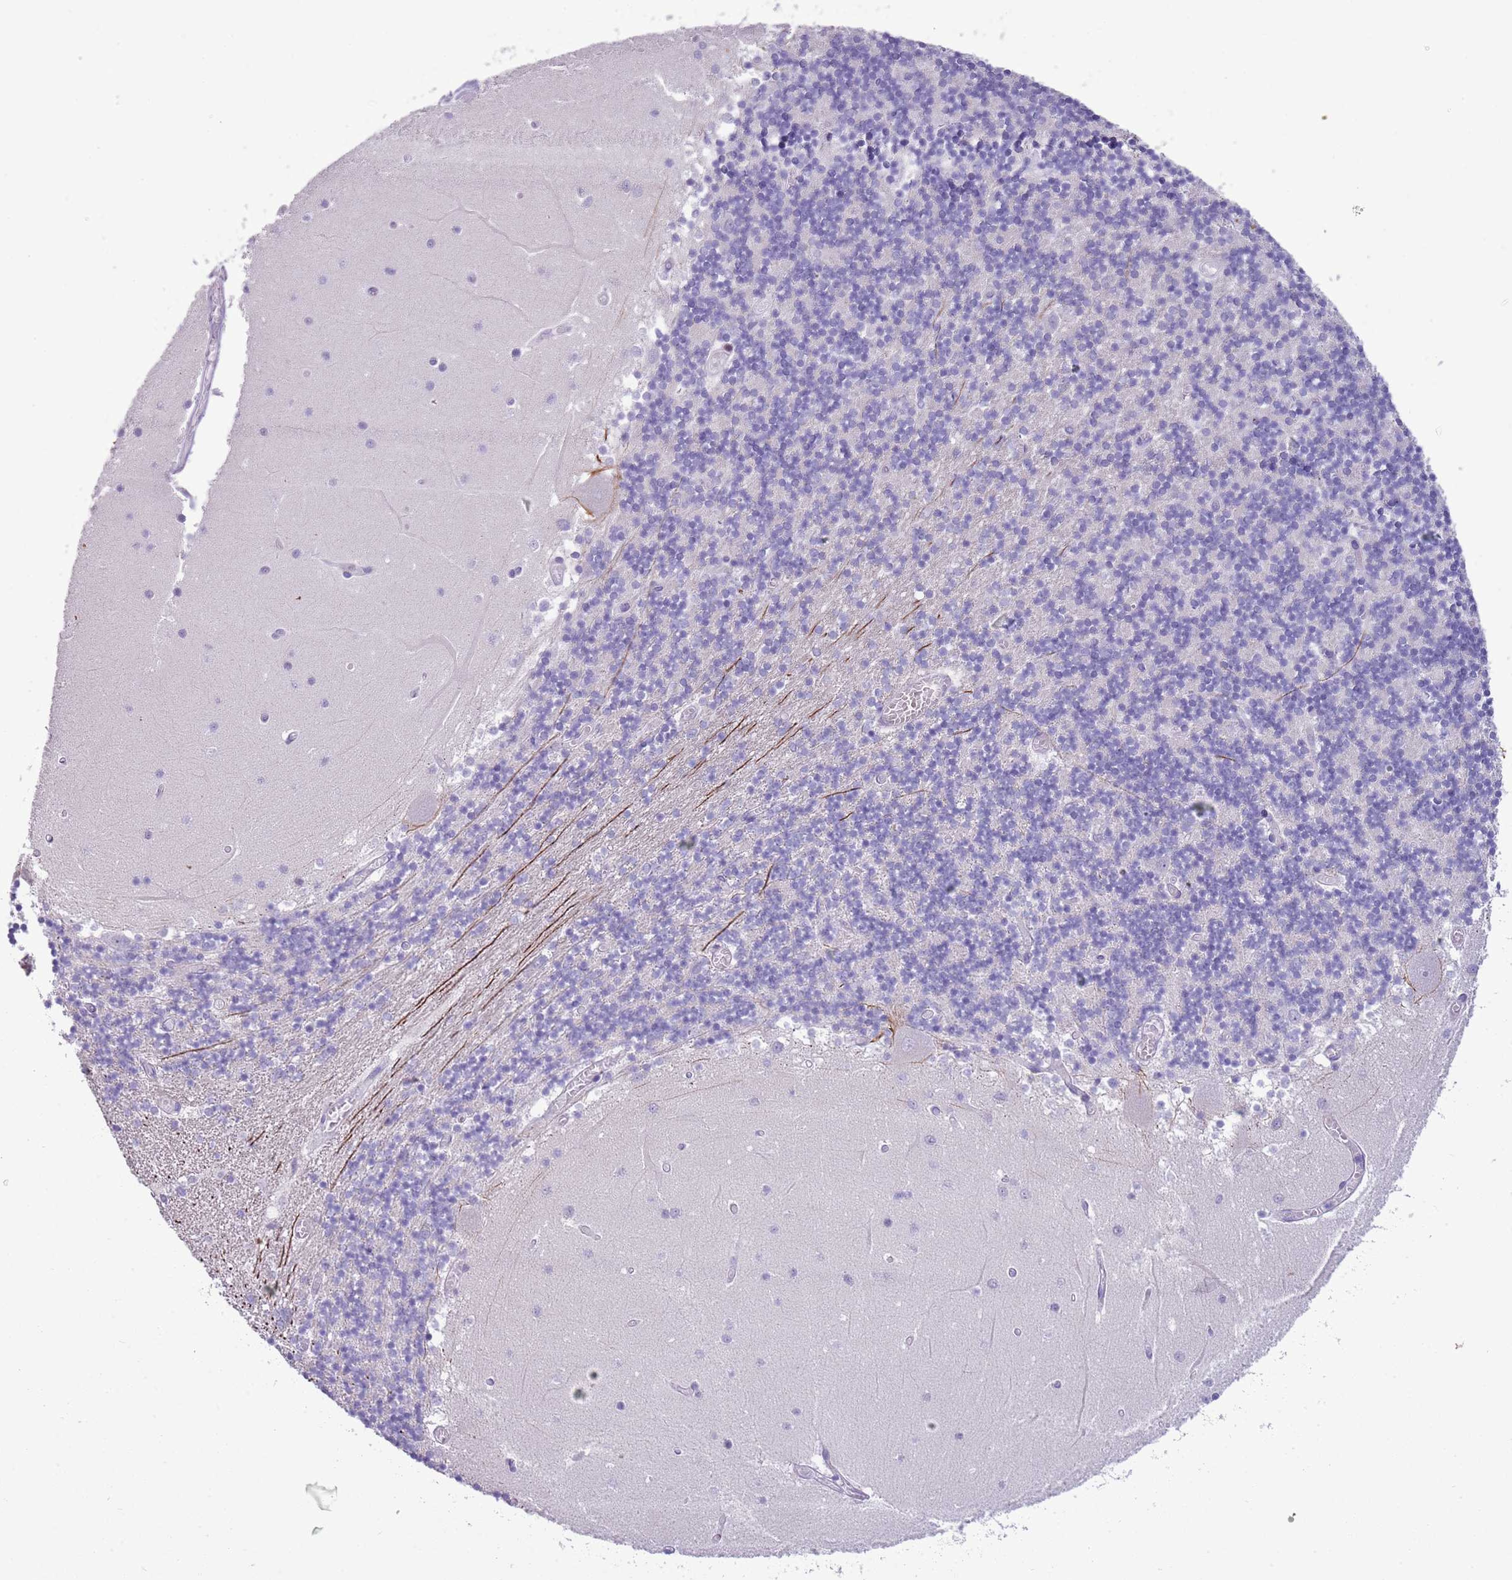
{"staining": {"intensity": "negative", "quantity": "none", "location": "none"}, "tissue": "cerebellum", "cell_type": "Cells in granular layer", "image_type": "normal", "snomed": [{"axis": "morphology", "description": "Normal tissue, NOS"}, {"axis": "topography", "description": "Cerebellum"}], "caption": "IHC histopathology image of benign cerebellum: cerebellum stained with DAB (3,3'-diaminobenzidine) shows no significant protein staining in cells in granular layer. (DAB IHC with hematoxylin counter stain).", "gene": "NBPF4", "patient": {"sex": "female", "age": 28}}